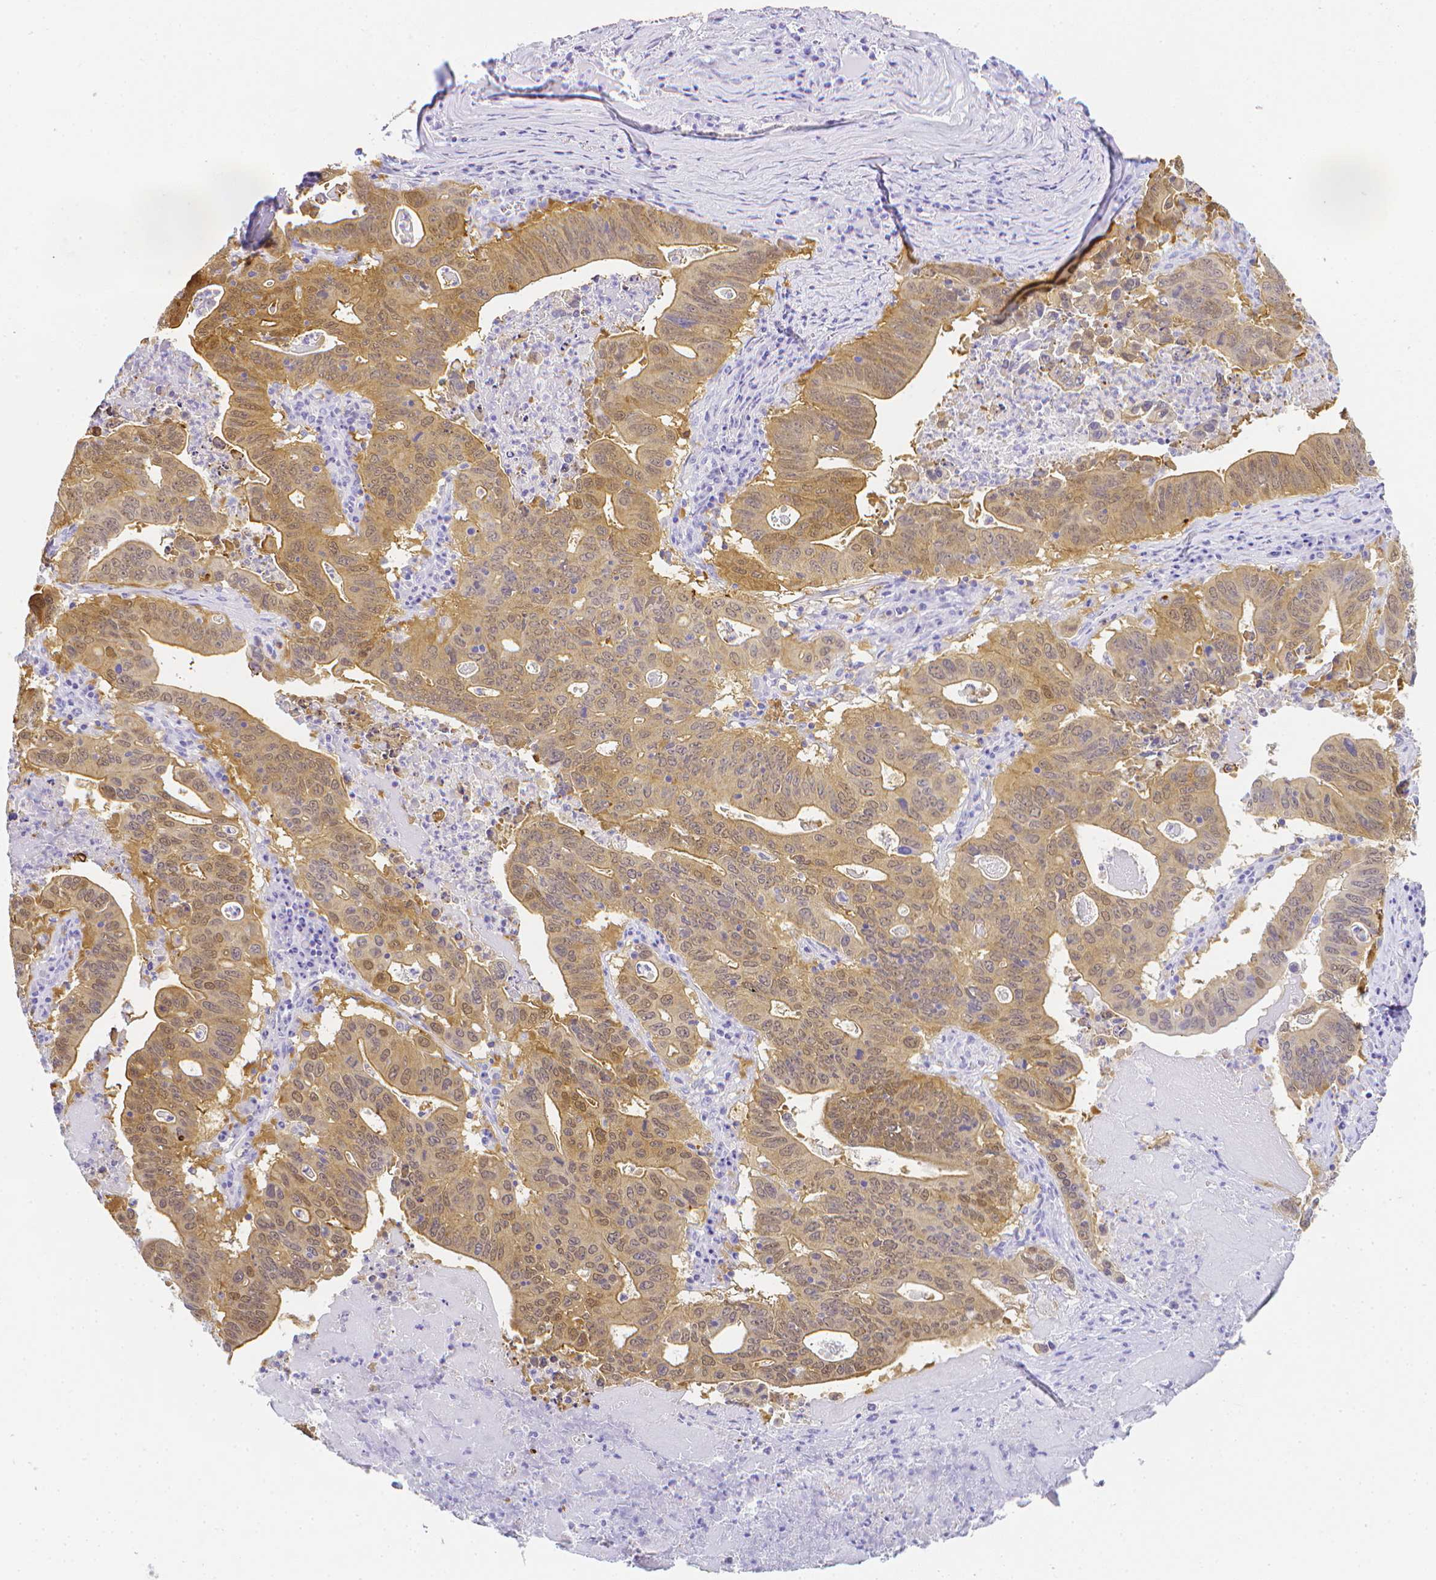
{"staining": {"intensity": "weak", "quantity": ">75%", "location": "cytoplasmic/membranous,nuclear"}, "tissue": "lung cancer", "cell_type": "Tumor cells", "image_type": "cancer", "snomed": [{"axis": "morphology", "description": "Adenocarcinoma, NOS"}, {"axis": "topography", "description": "Lung"}], "caption": "Immunohistochemical staining of human lung cancer shows low levels of weak cytoplasmic/membranous and nuclear protein expression in approximately >75% of tumor cells.", "gene": "LGALS4", "patient": {"sex": "female", "age": 60}}